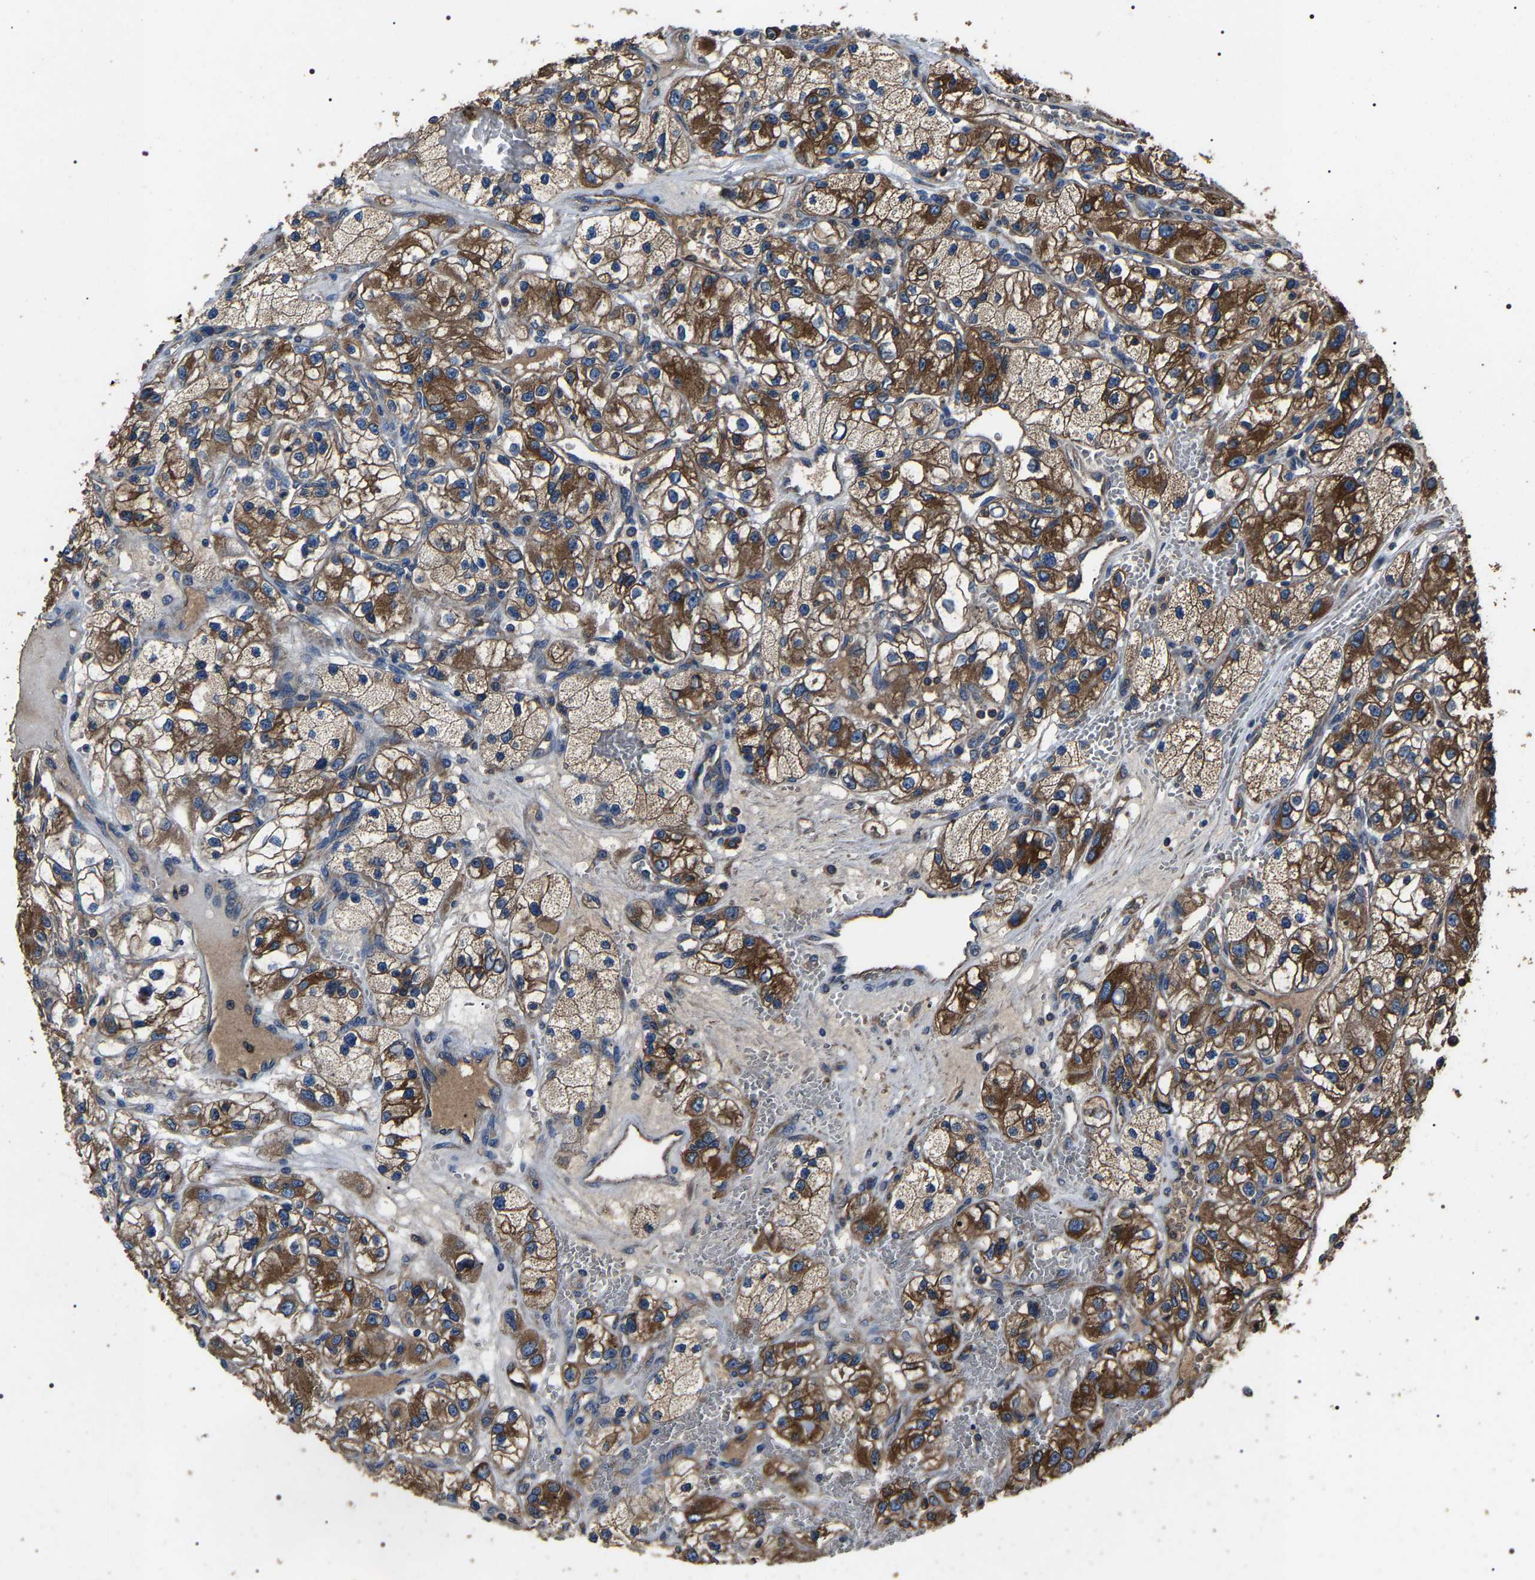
{"staining": {"intensity": "strong", "quantity": ">75%", "location": "cytoplasmic/membranous"}, "tissue": "renal cancer", "cell_type": "Tumor cells", "image_type": "cancer", "snomed": [{"axis": "morphology", "description": "Adenocarcinoma, NOS"}, {"axis": "topography", "description": "Kidney"}], "caption": "Renal adenocarcinoma stained for a protein displays strong cytoplasmic/membranous positivity in tumor cells.", "gene": "HSCB", "patient": {"sex": "female", "age": 57}}